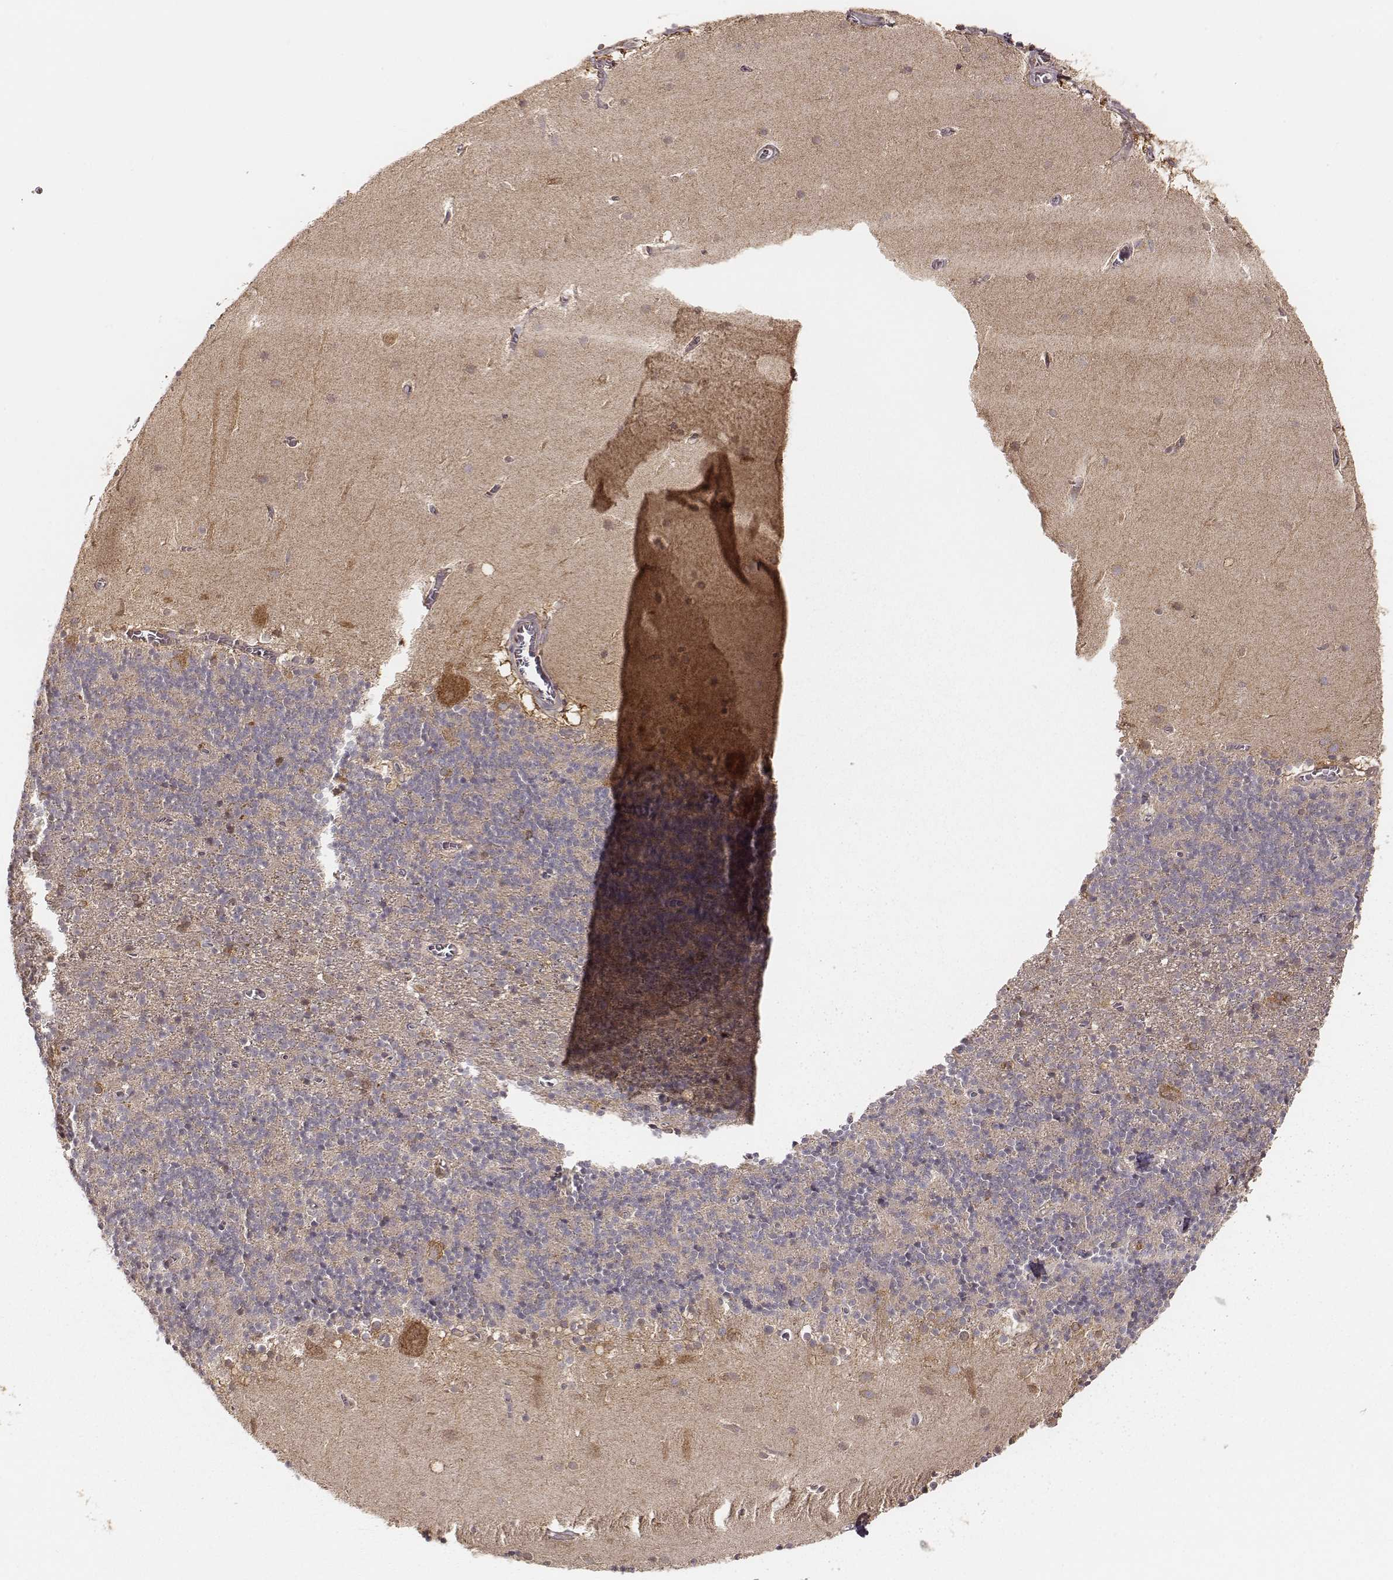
{"staining": {"intensity": "negative", "quantity": "none", "location": "none"}, "tissue": "cerebellum", "cell_type": "Cells in granular layer", "image_type": "normal", "snomed": [{"axis": "morphology", "description": "Normal tissue, NOS"}, {"axis": "topography", "description": "Cerebellum"}], "caption": "Immunohistochemical staining of unremarkable cerebellum reveals no significant expression in cells in granular layer. Nuclei are stained in blue.", "gene": "CARS1", "patient": {"sex": "male", "age": 70}}